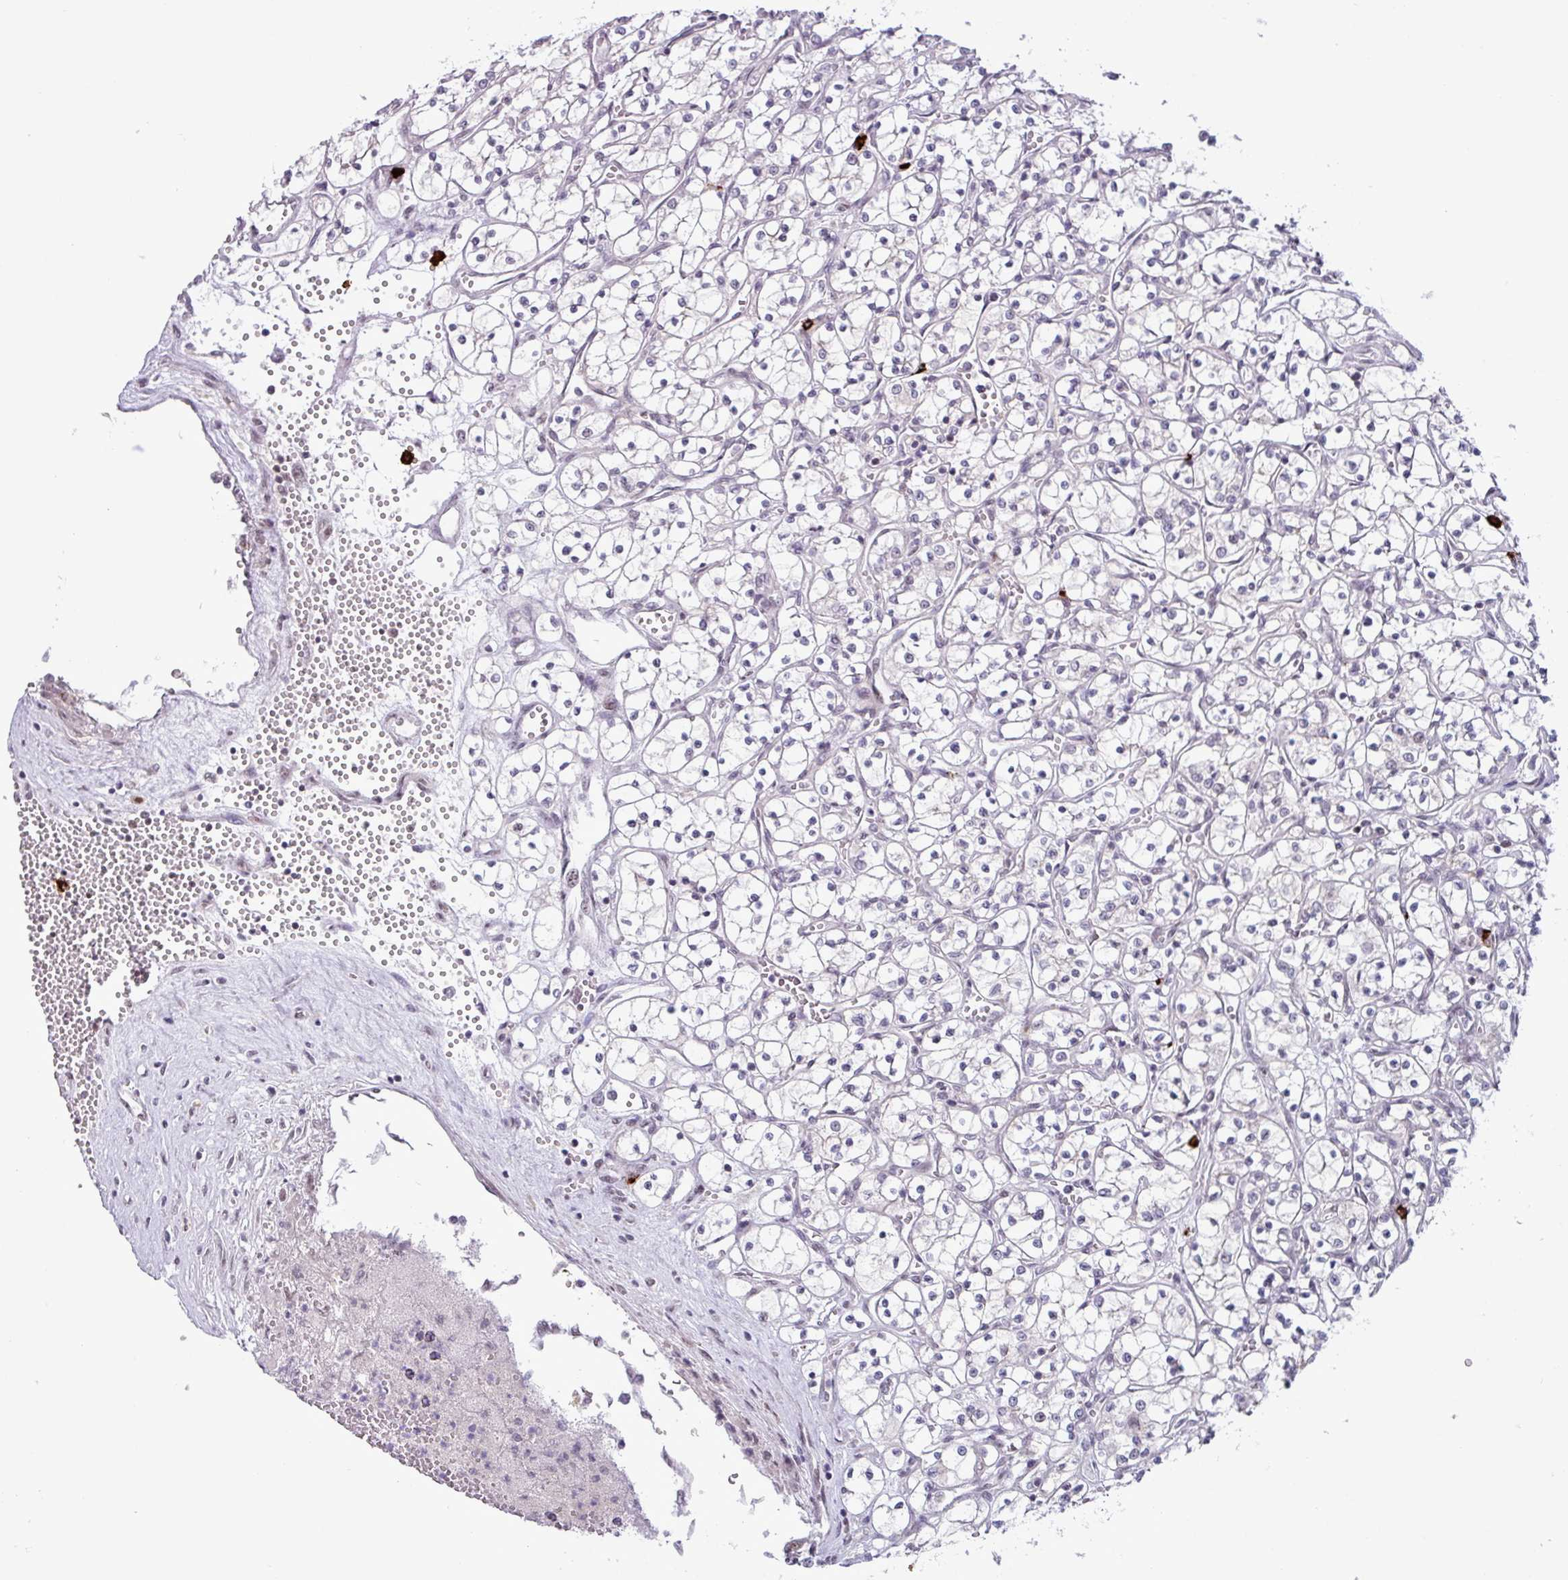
{"staining": {"intensity": "negative", "quantity": "none", "location": "none"}, "tissue": "renal cancer", "cell_type": "Tumor cells", "image_type": "cancer", "snomed": [{"axis": "morphology", "description": "Adenocarcinoma, NOS"}, {"axis": "topography", "description": "Kidney"}], "caption": "Immunohistochemistry image of renal adenocarcinoma stained for a protein (brown), which demonstrates no positivity in tumor cells.", "gene": "NOTCH2", "patient": {"sex": "female", "age": 69}}